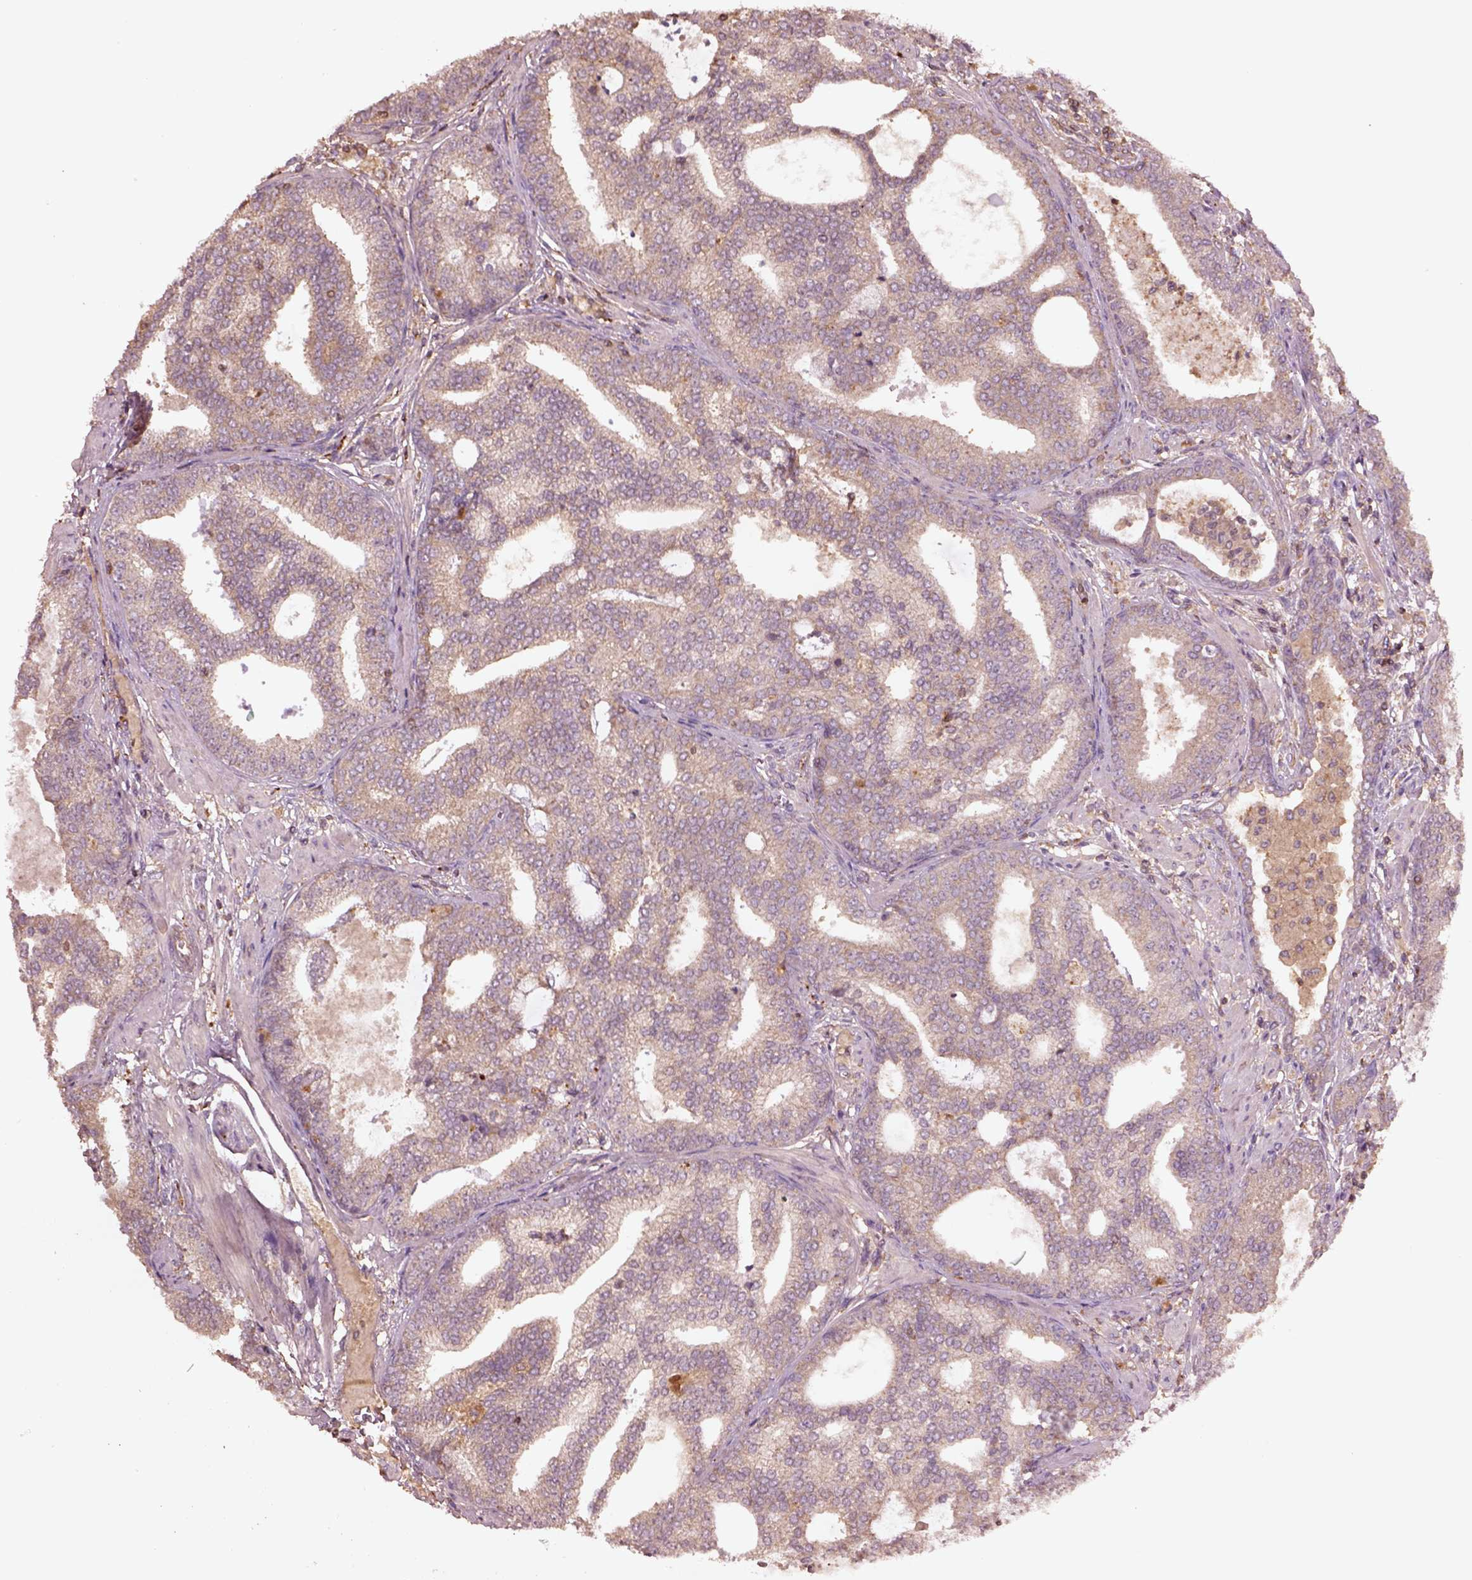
{"staining": {"intensity": "weak", "quantity": "<25%", "location": "cytoplasmic/membranous"}, "tissue": "prostate cancer", "cell_type": "Tumor cells", "image_type": "cancer", "snomed": [{"axis": "morphology", "description": "Adenocarcinoma, NOS"}, {"axis": "topography", "description": "Prostate"}], "caption": "IHC histopathology image of neoplastic tissue: human prostate cancer stained with DAB (3,3'-diaminobenzidine) shows no significant protein staining in tumor cells.", "gene": "TRADD", "patient": {"sex": "male", "age": 64}}